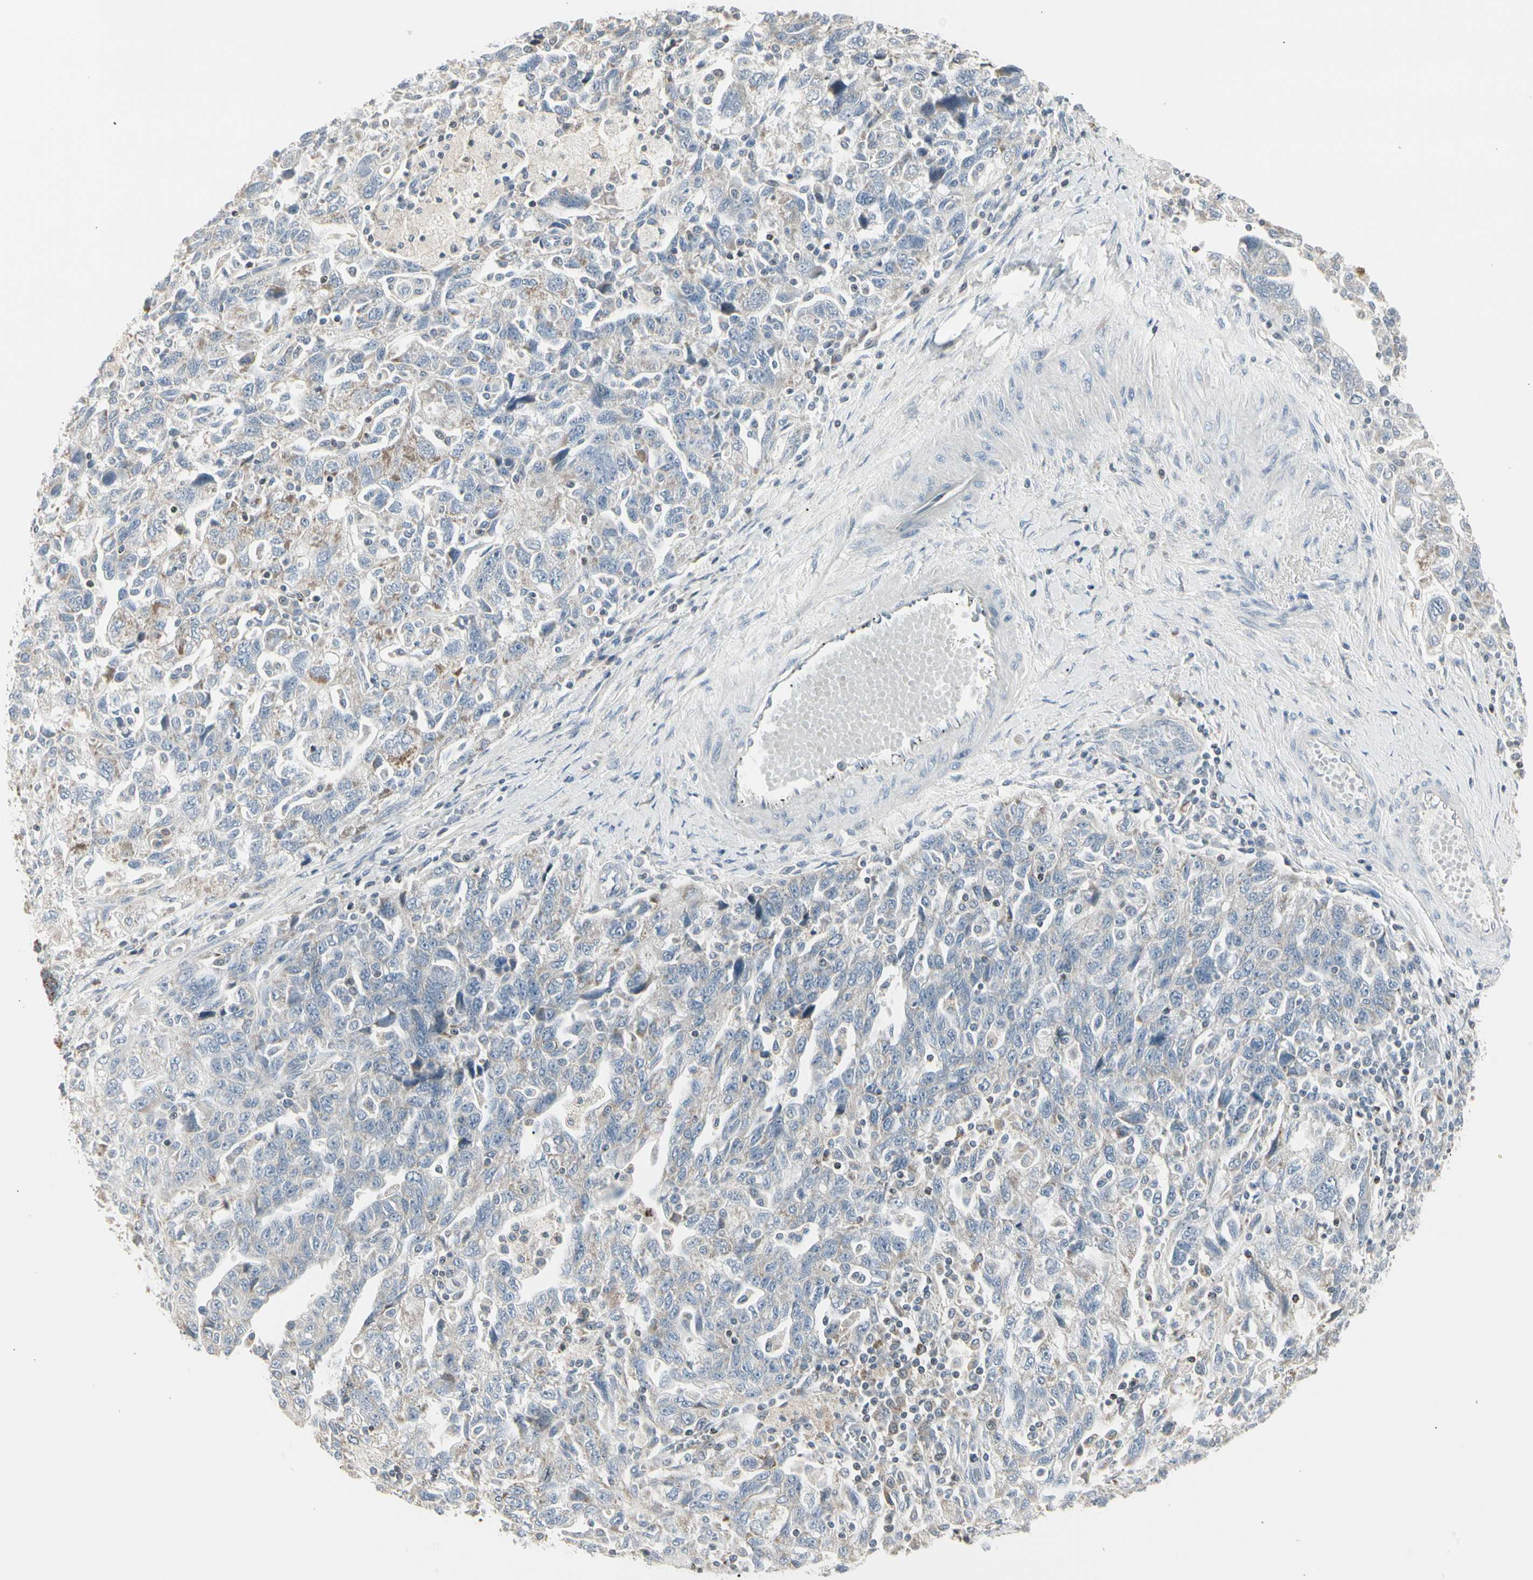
{"staining": {"intensity": "moderate", "quantity": "<25%", "location": "cytoplasmic/membranous"}, "tissue": "ovarian cancer", "cell_type": "Tumor cells", "image_type": "cancer", "snomed": [{"axis": "morphology", "description": "Carcinoma, NOS"}, {"axis": "morphology", "description": "Cystadenocarcinoma, serous, NOS"}, {"axis": "topography", "description": "Ovary"}], "caption": "High-power microscopy captured an immunohistochemistry (IHC) micrograph of ovarian cancer (carcinoma), revealing moderate cytoplasmic/membranous expression in about <25% of tumor cells.", "gene": "TMEM176A", "patient": {"sex": "female", "age": 69}}